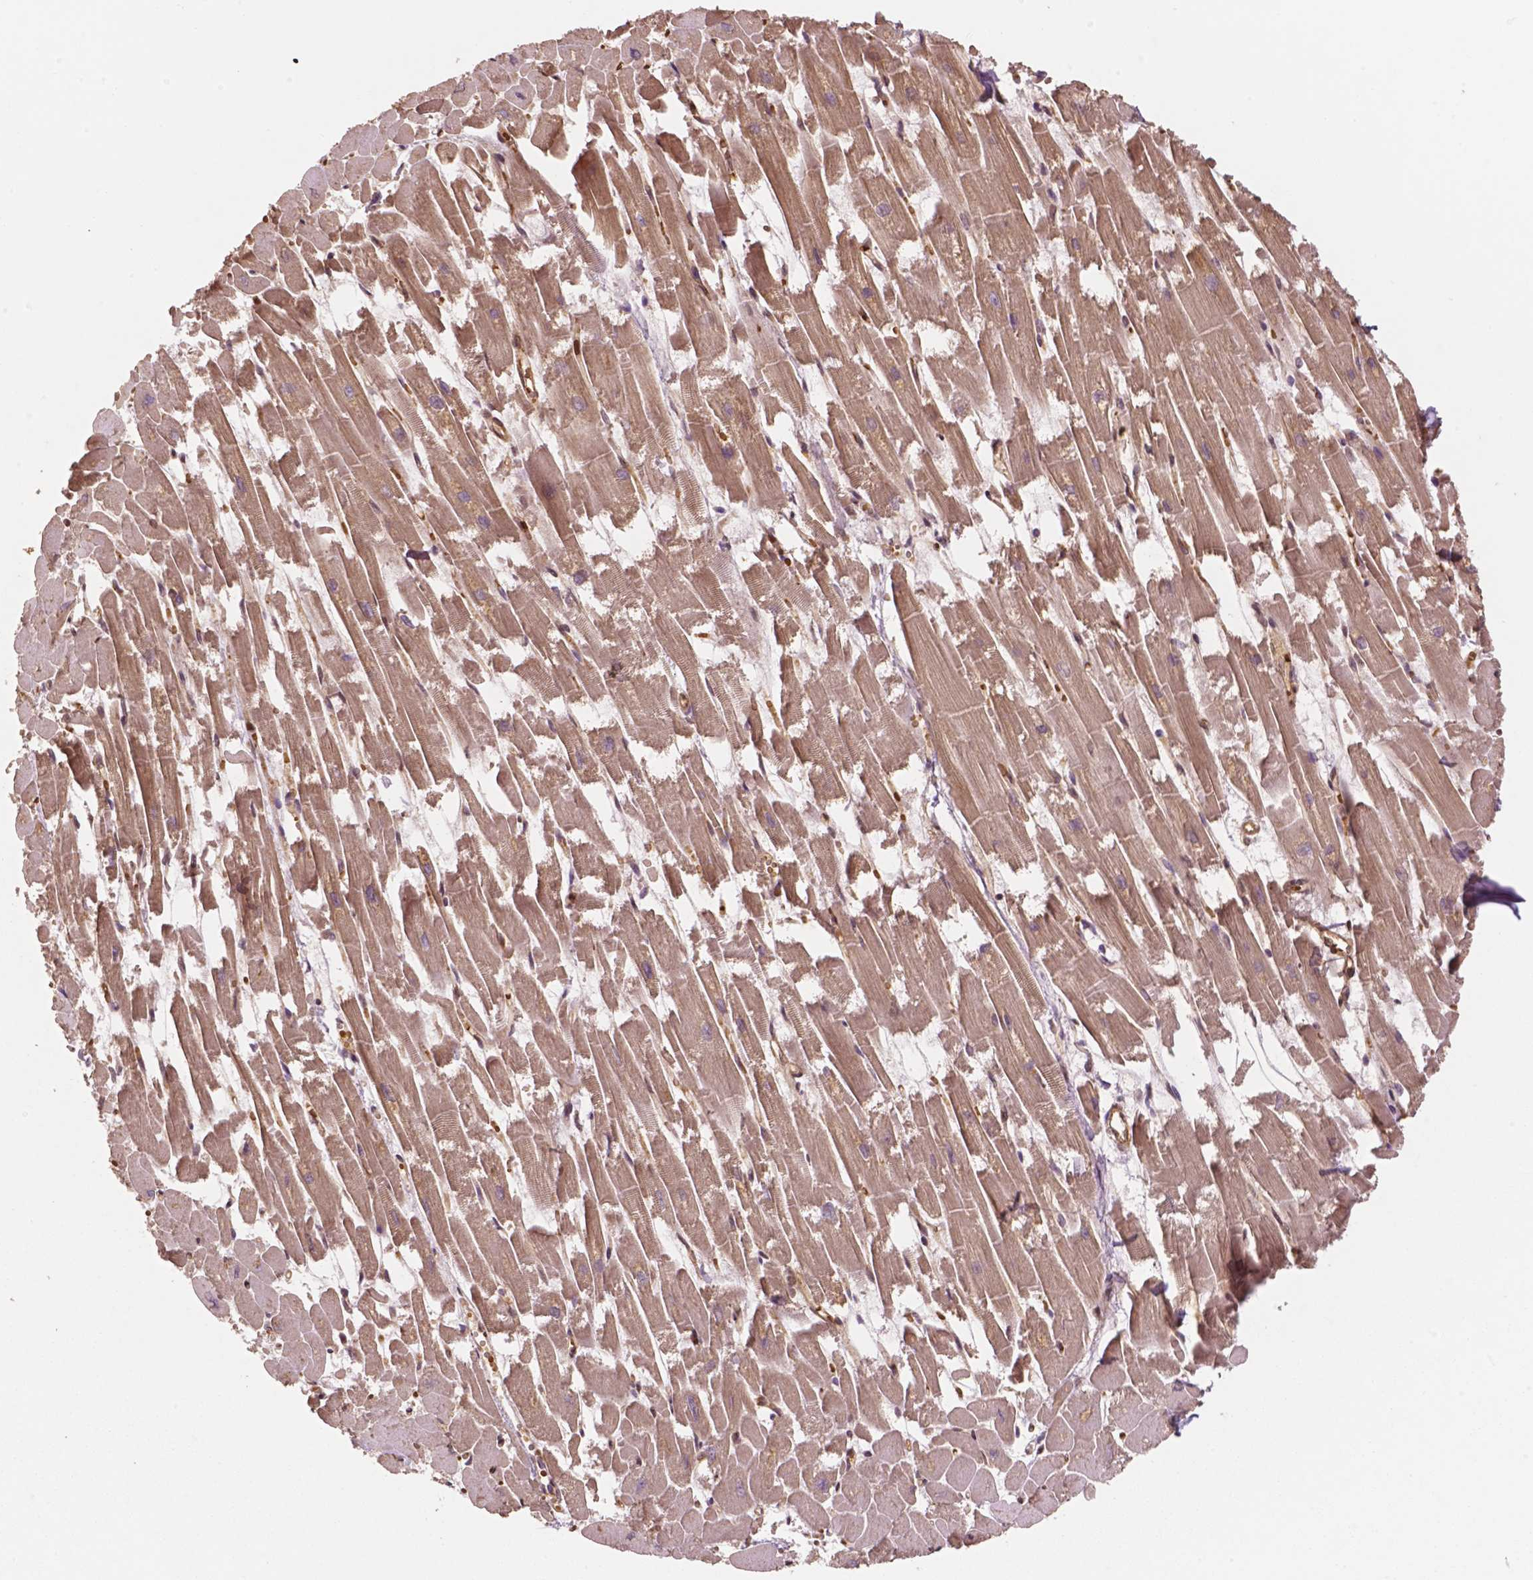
{"staining": {"intensity": "negative", "quantity": "none", "location": "none"}, "tissue": "heart muscle", "cell_type": "Cardiomyocytes", "image_type": "normal", "snomed": [{"axis": "morphology", "description": "Normal tissue, NOS"}, {"axis": "topography", "description": "Heart"}], "caption": "Heart muscle stained for a protein using immunohistochemistry reveals no staining cardiomyocytes.", "gene": "YAP1", "patient": {"sex": "female", "age": 52}}